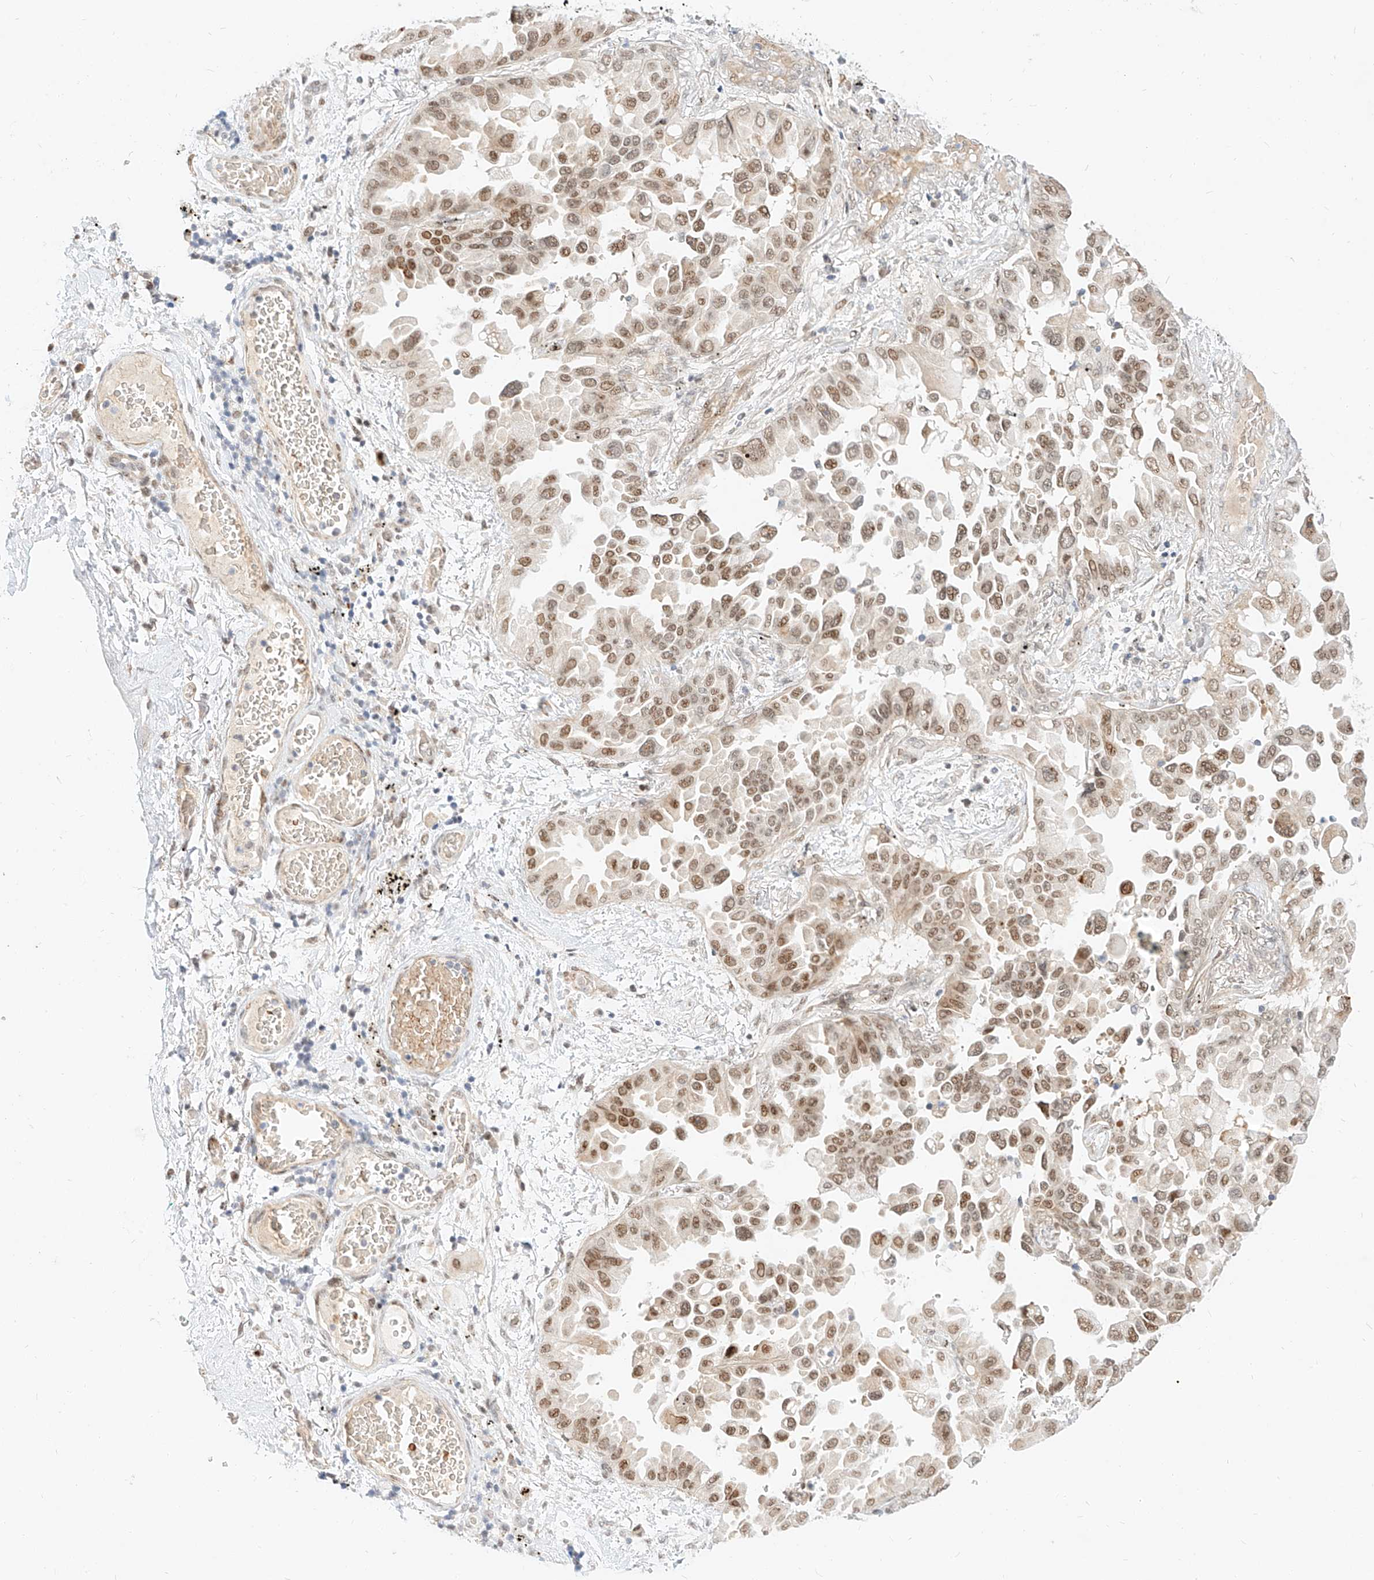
{"staining": {"intensity": "moderate", "quantity": "25%-75%", "location": "nuclear"}, "tissue": "lung cancer", "cell_type": "Tumor cells", "image_type": "cancer", "snomed": [{"axis": "morphology", "description": "Adenocarcinoma, NOS"}, {"axis": "topography", "description": "Lung"}], "caption": "Adenocarcinoma (lung) stained with DAB IHC shows medium levels of moderate nuclear positivity in approximately 25%-75% of tumor cells. Nuclei are stained in blue.", "gene": "CBX8", "patient": {"sex": "female", "age": 67}}